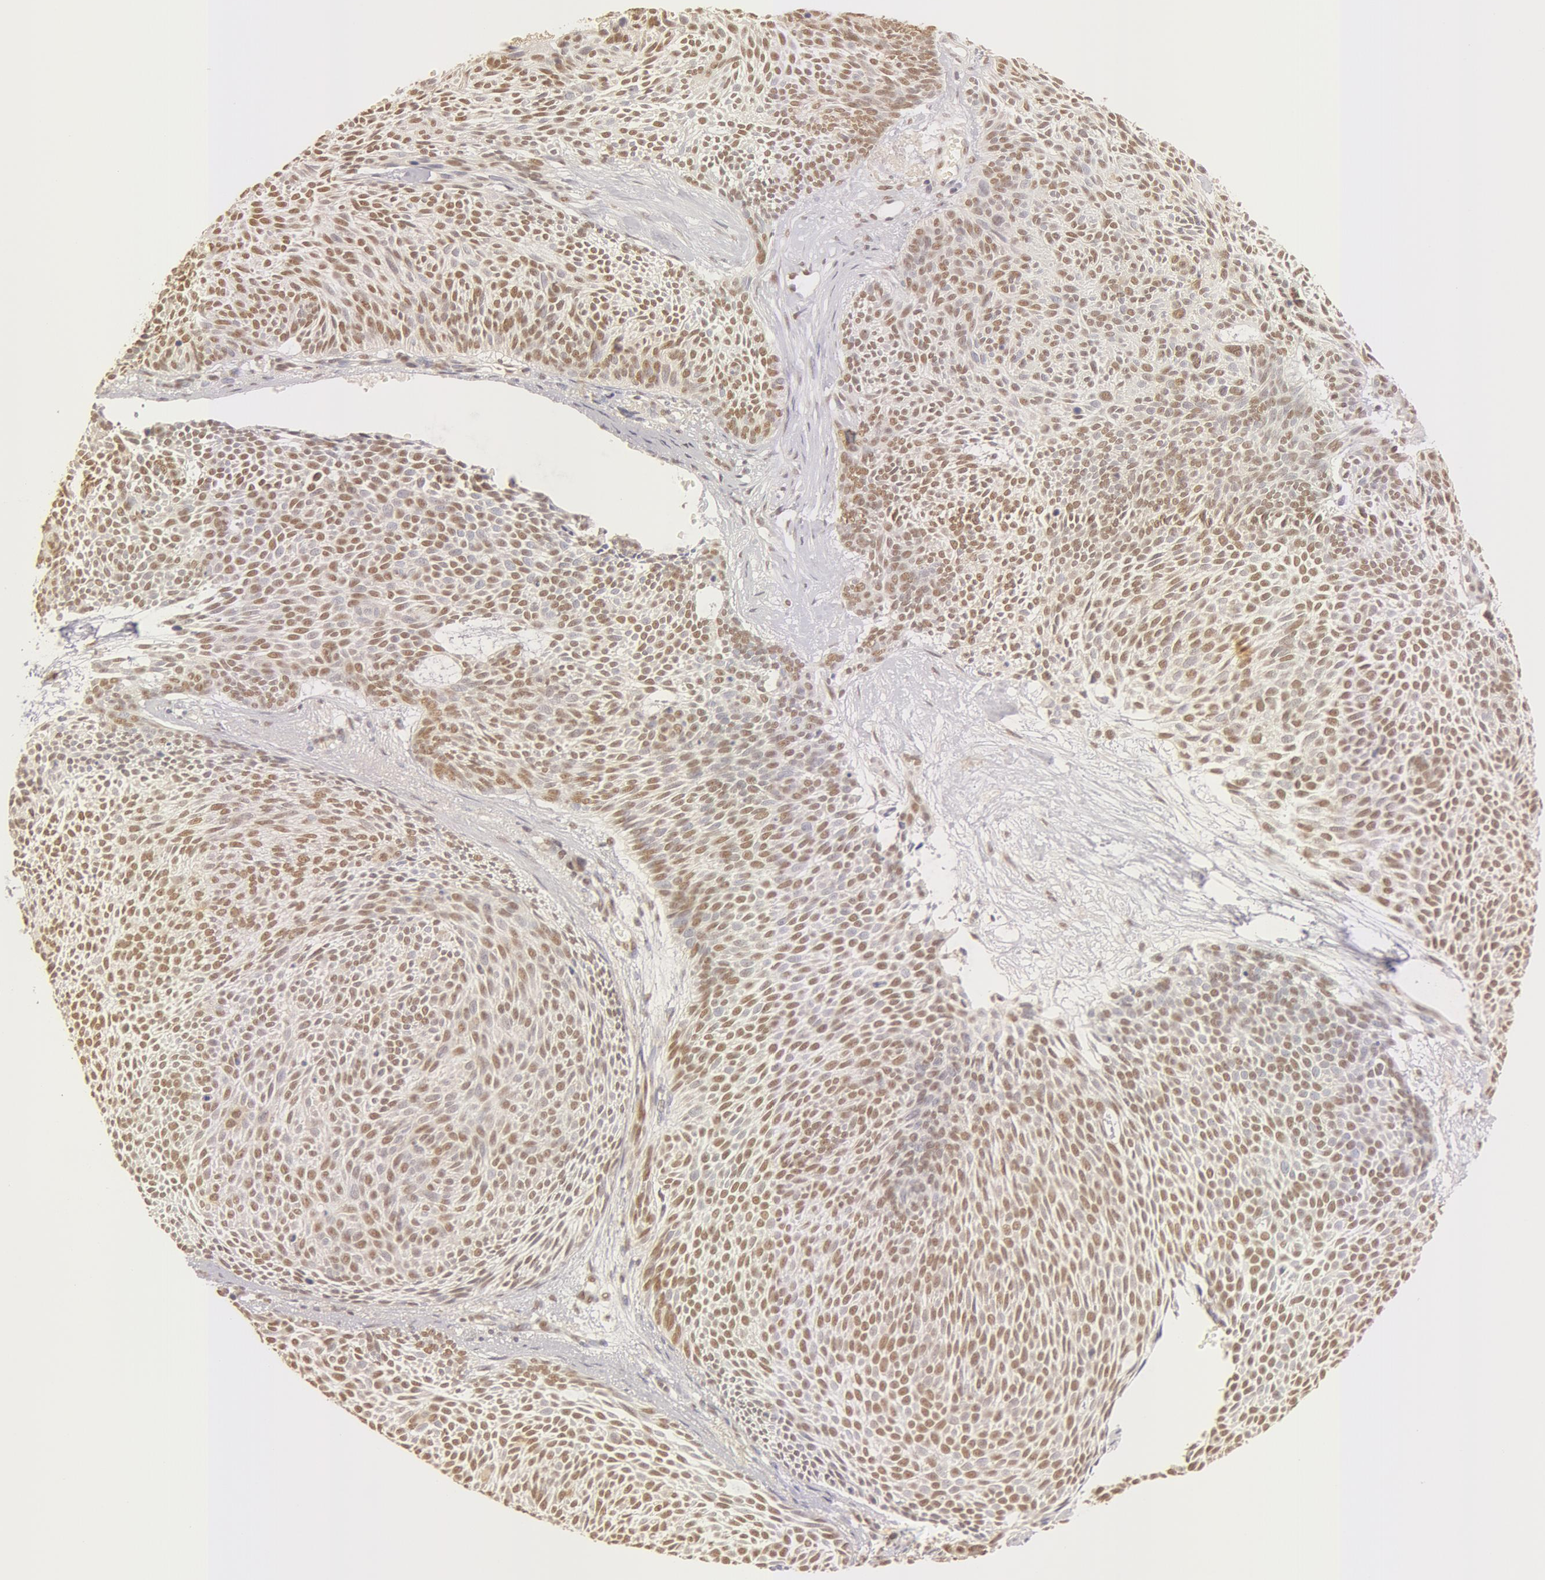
{"staining": {"intensity": "moderate", "quantity": ">75%", "location": "cytoplasmic/membranous,nuclear"}, "tissue": "skin cancer", "cell_type": "Tumor cells", "image_type": "cancer", "snomed": [{"axis": "morphology", "description": "Basal cell carcinoma"}, {"axis": "topography", "description": "Skin"}], "caption": "Skin cancer (basal cell carcinoma) tissue shows moderate cytoplasmic/membranous and nuclear staining in about >75% of tumor cells, visualized by immunohistochemistry. The staining was performed using DAB, with brown indicating positive protein expression. Nuclei are stained blue with hematoxylin.", "gene": "SNRNP70", "patient": {"sex": "male", "age": 84}}